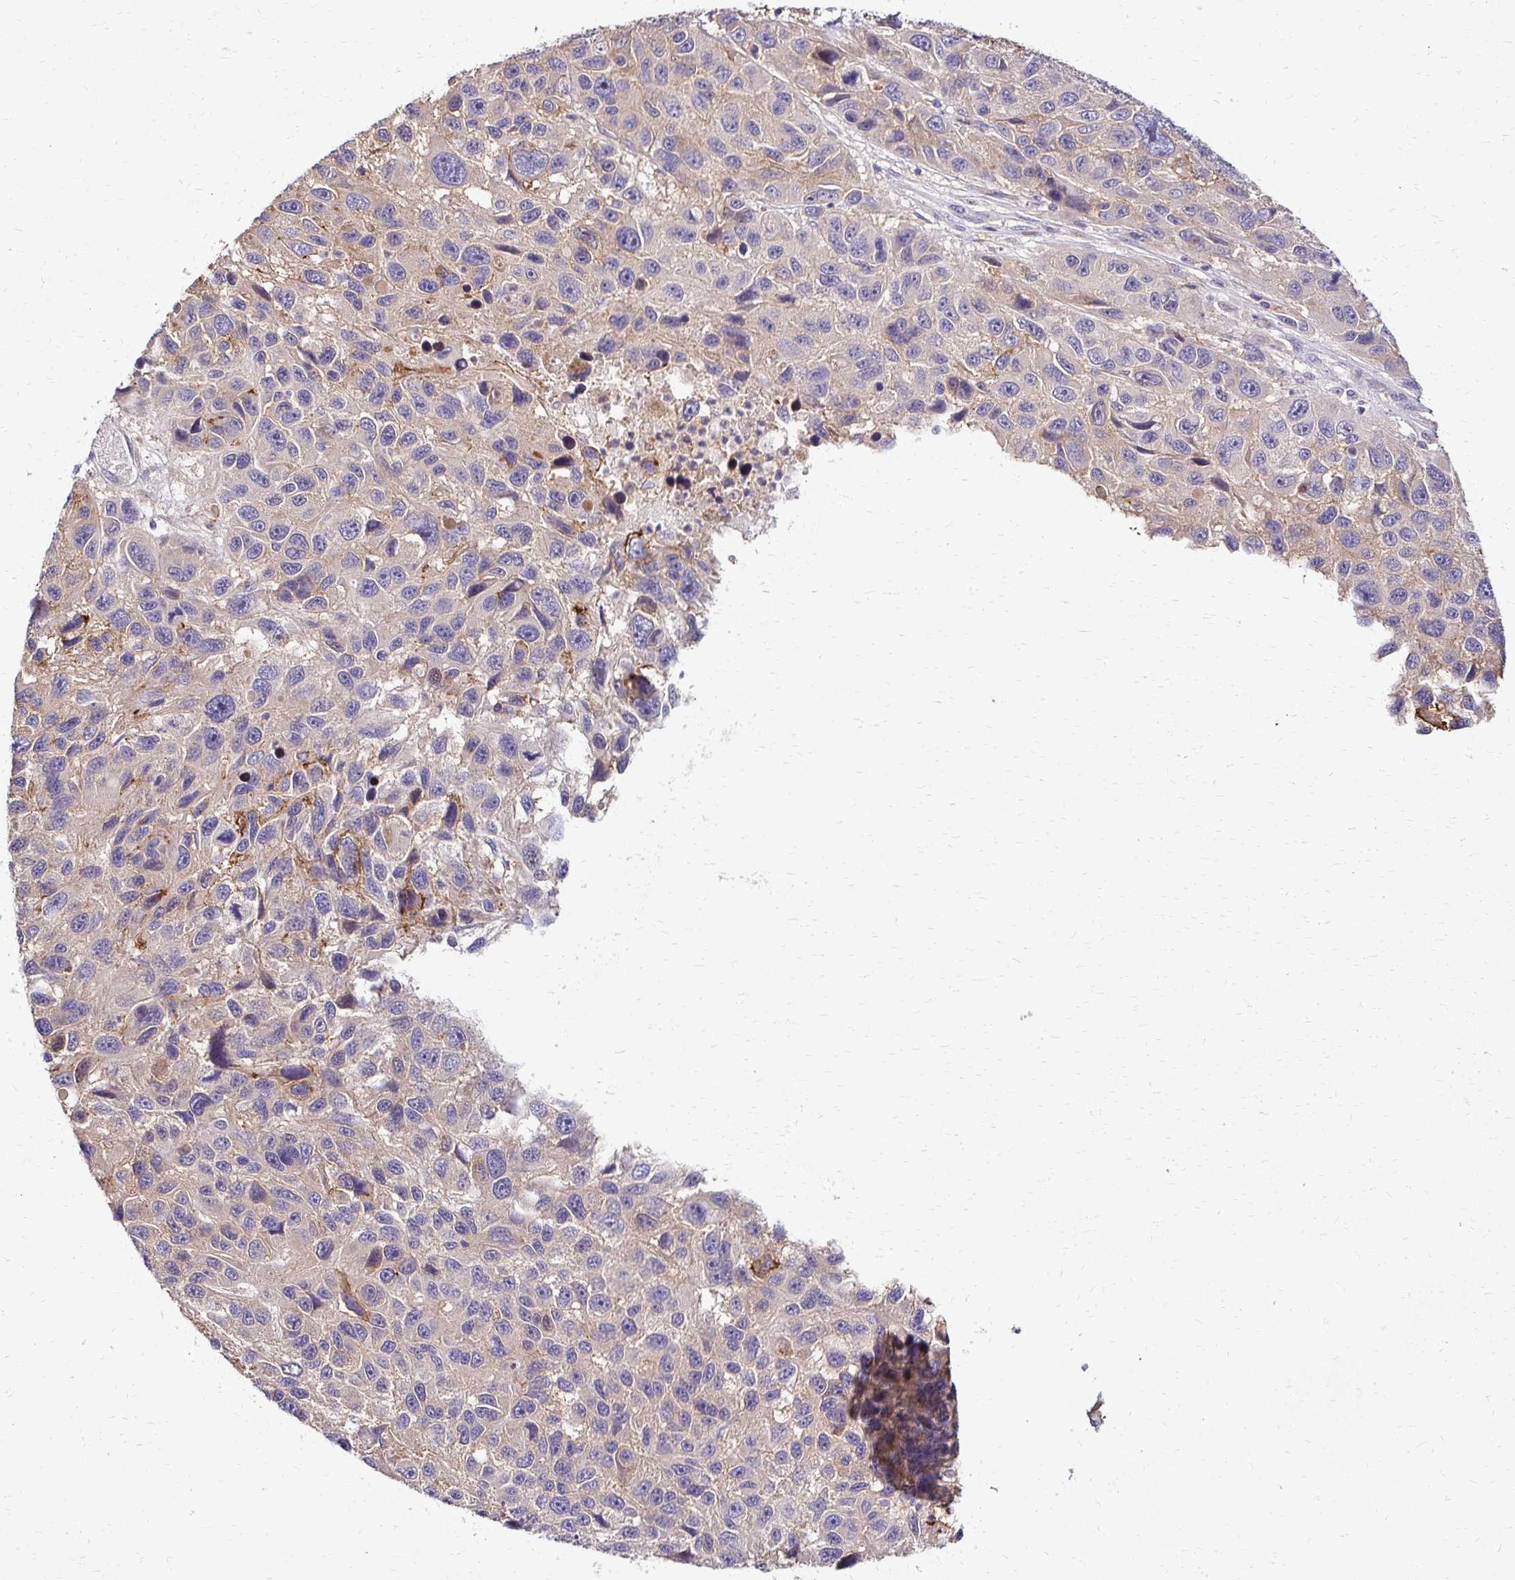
{"staining": {"intensity": "negative", "quantity": "none", "location": "none"}, "tissue": "melanoma", "cell_type": "Tumor cells", "image_type": "cancer", "snomed": [{"axis": "morphology", "description": "Malignant melanoma, NOS"}, {"axis": "topography", "description": "Skin"}], "caption": "Tumor cells show no significant protein positivity in malignant melanoma.", "gene": "IDUA", "patient": {"sex": "male", "age": 53}}